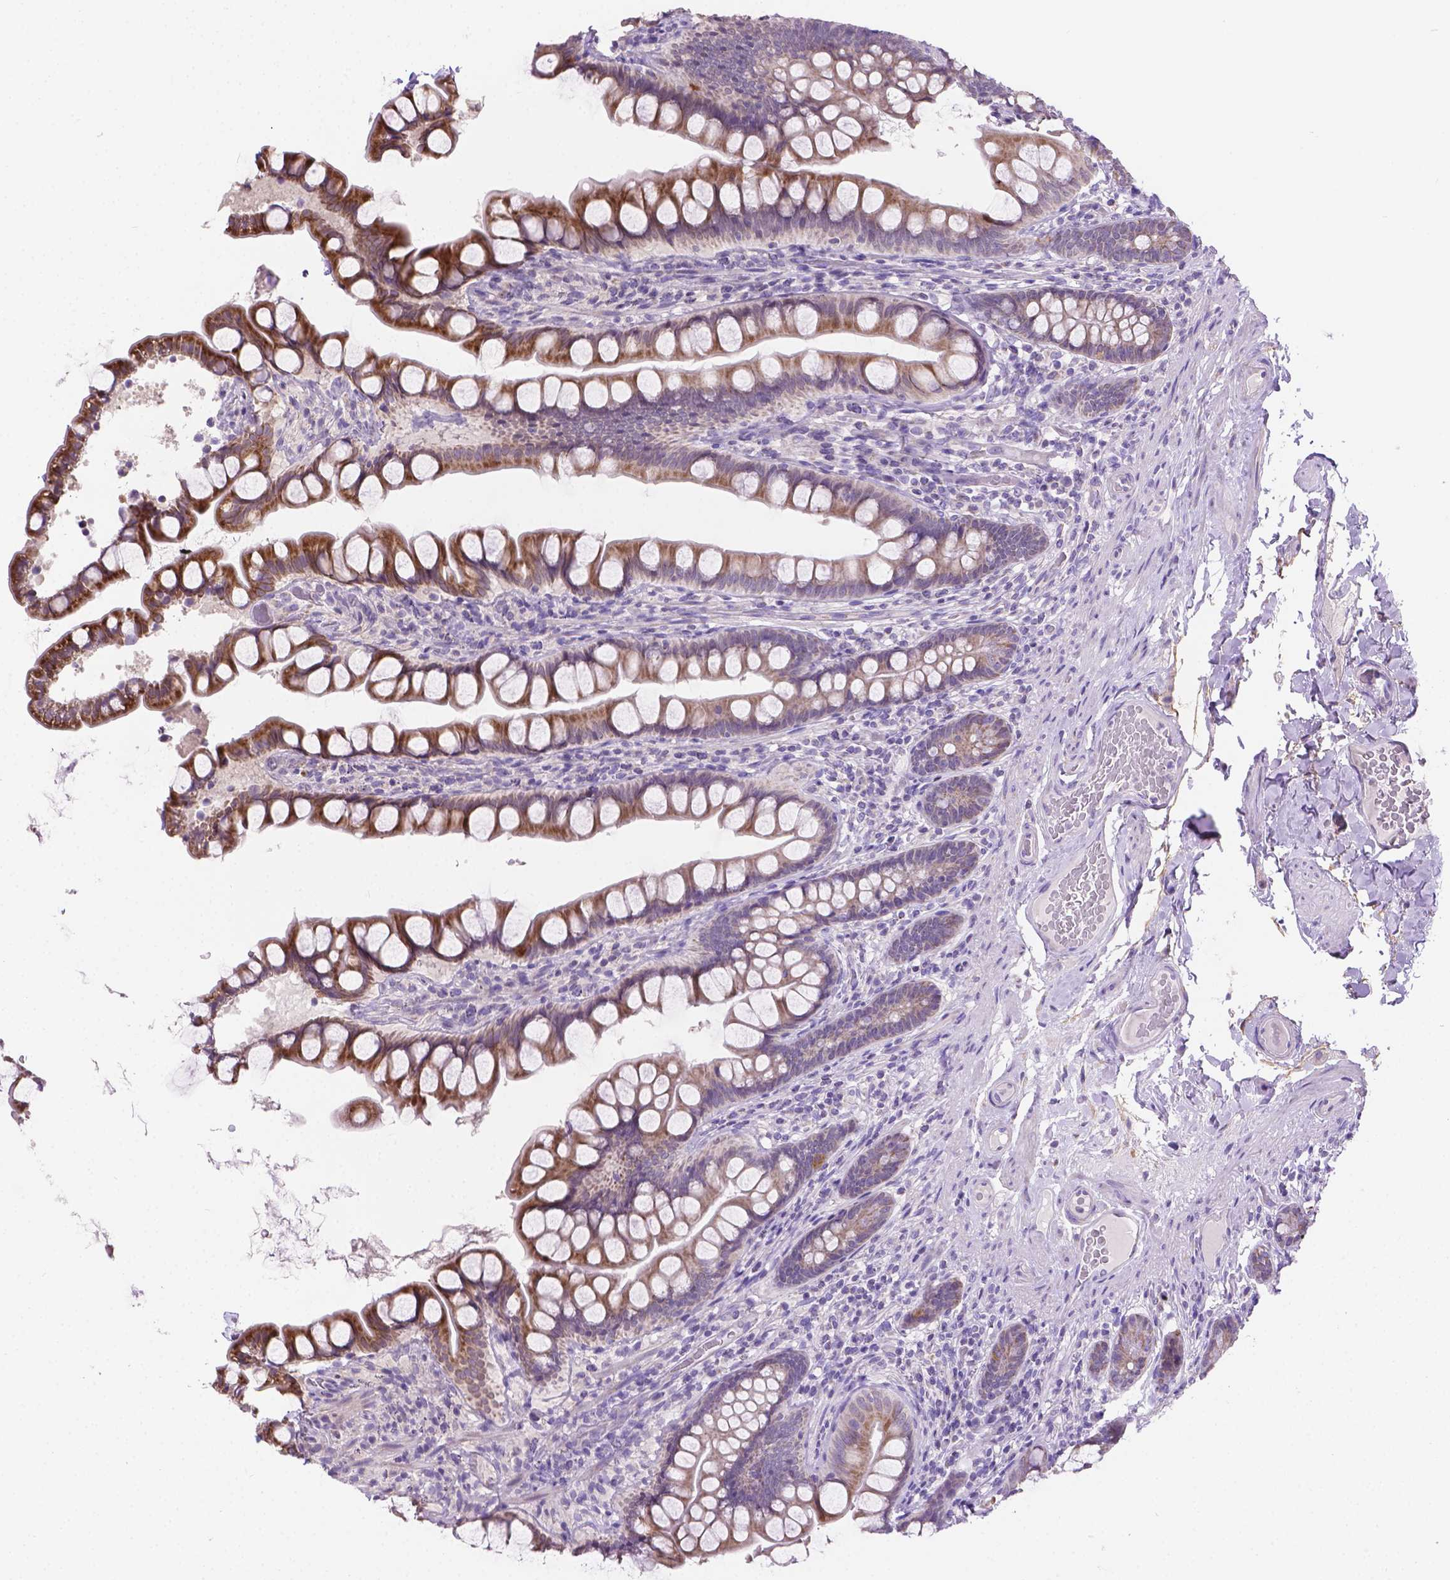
{"staining": {"intensity": "moderate", "quantity": "25%-75%", "location": "cytoplasmic/membranous"}, "tissue": "small intestine", "cell_type": "Glandular cells", "image_type": "normal", "snomed": [{"axis": "morphology", "description": "Normal tissue, NOS"}, {"axis": "topography", "description": "Small intestine"}], "caption": "IHC of normal small intestine exhibits medium levels of moderate cytoplasmic/membranous expression in approximately 25%-75% of glandular cells.", "gene": "CSPG5", "patient": {"sex": "male", "age": 70}}